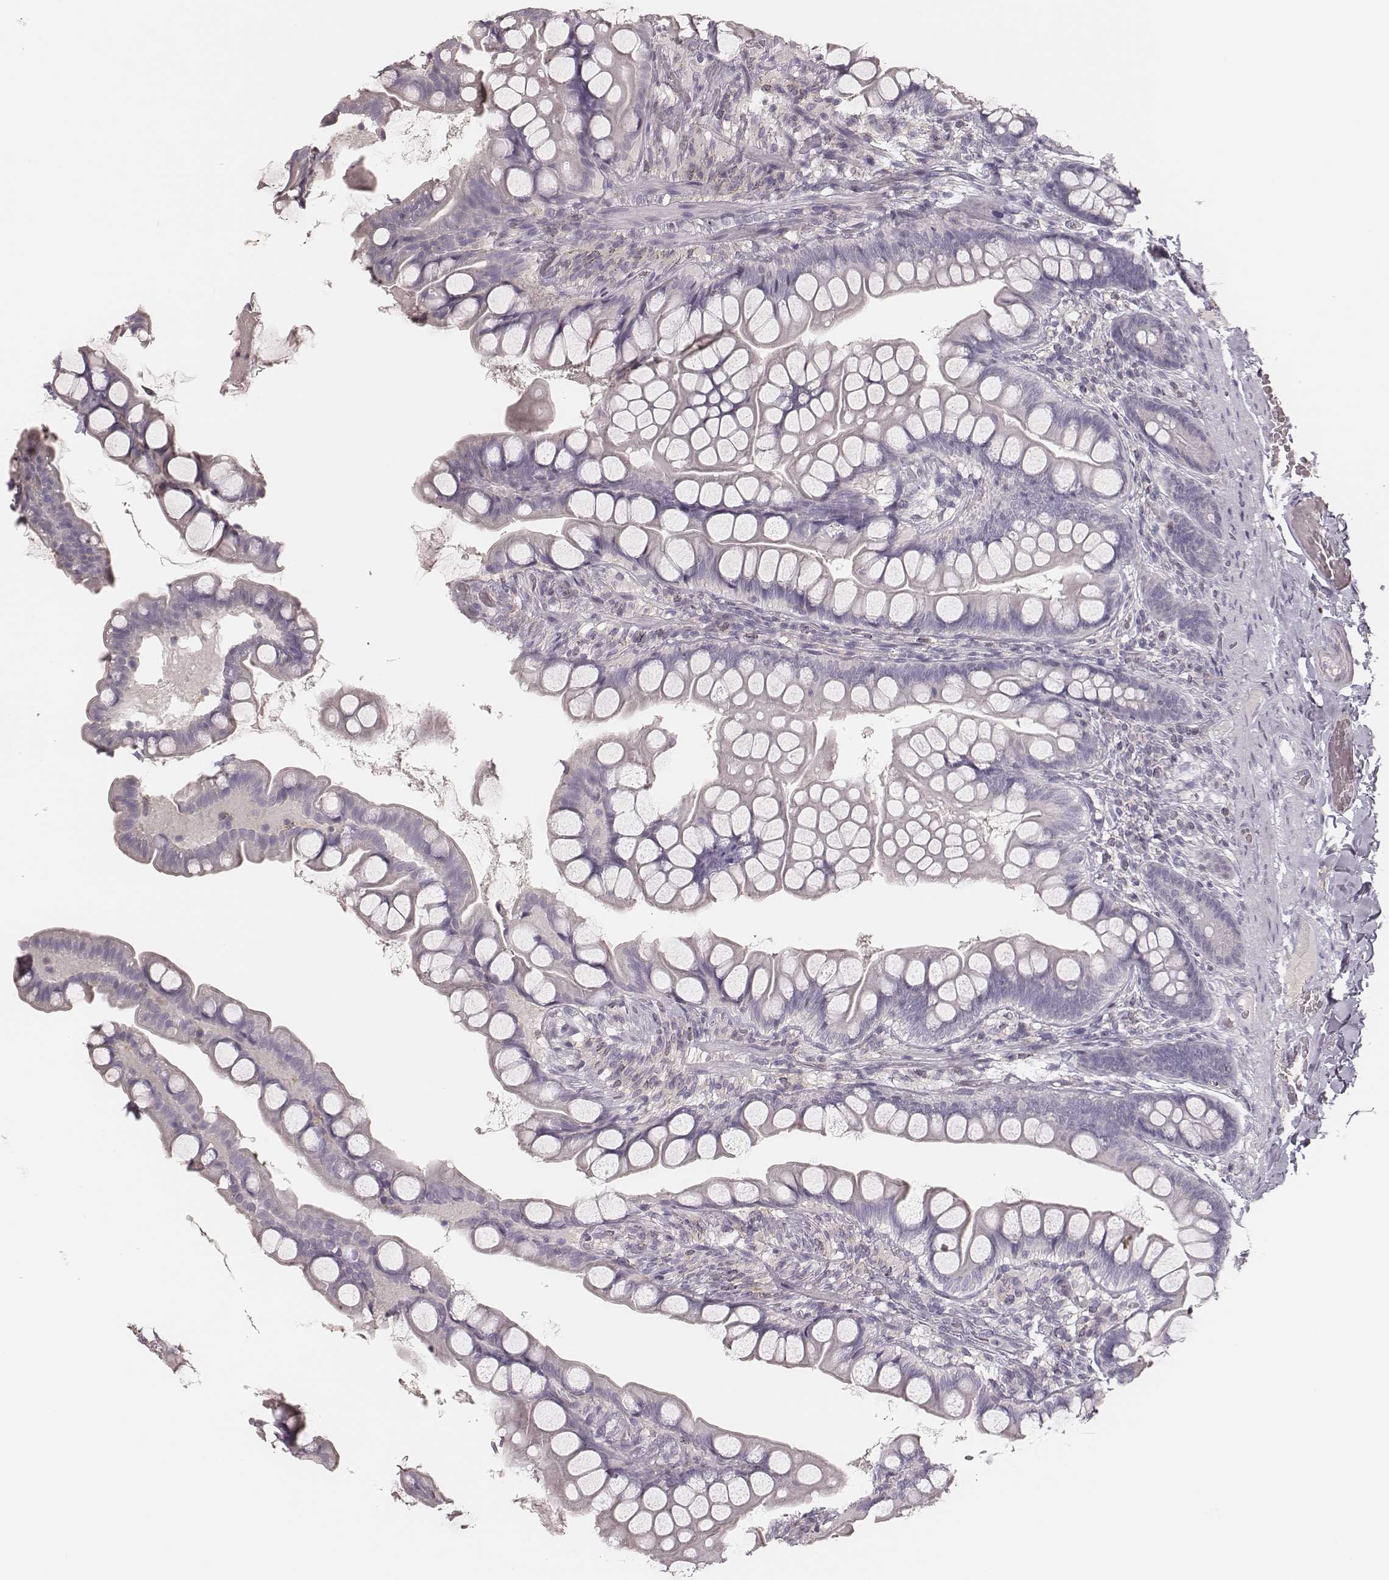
{"staining": {"intensity": "negative", "quantity": "none", "location": "none"}, "tissue": "small intestine", "cell_type": "Glandular cells", "image_type": "normal", "snomed": [{"axis": "morphology", "description": "Normal tissue, NOS"}, {"axis": "topography", "description": "Small intestine"}], "caption": "Micrograph shows no significant protein positivity in glandular cells of unremarkable small intestine.", "gene": "MSX1", "patient": {"sex": "male", "age": 70}}